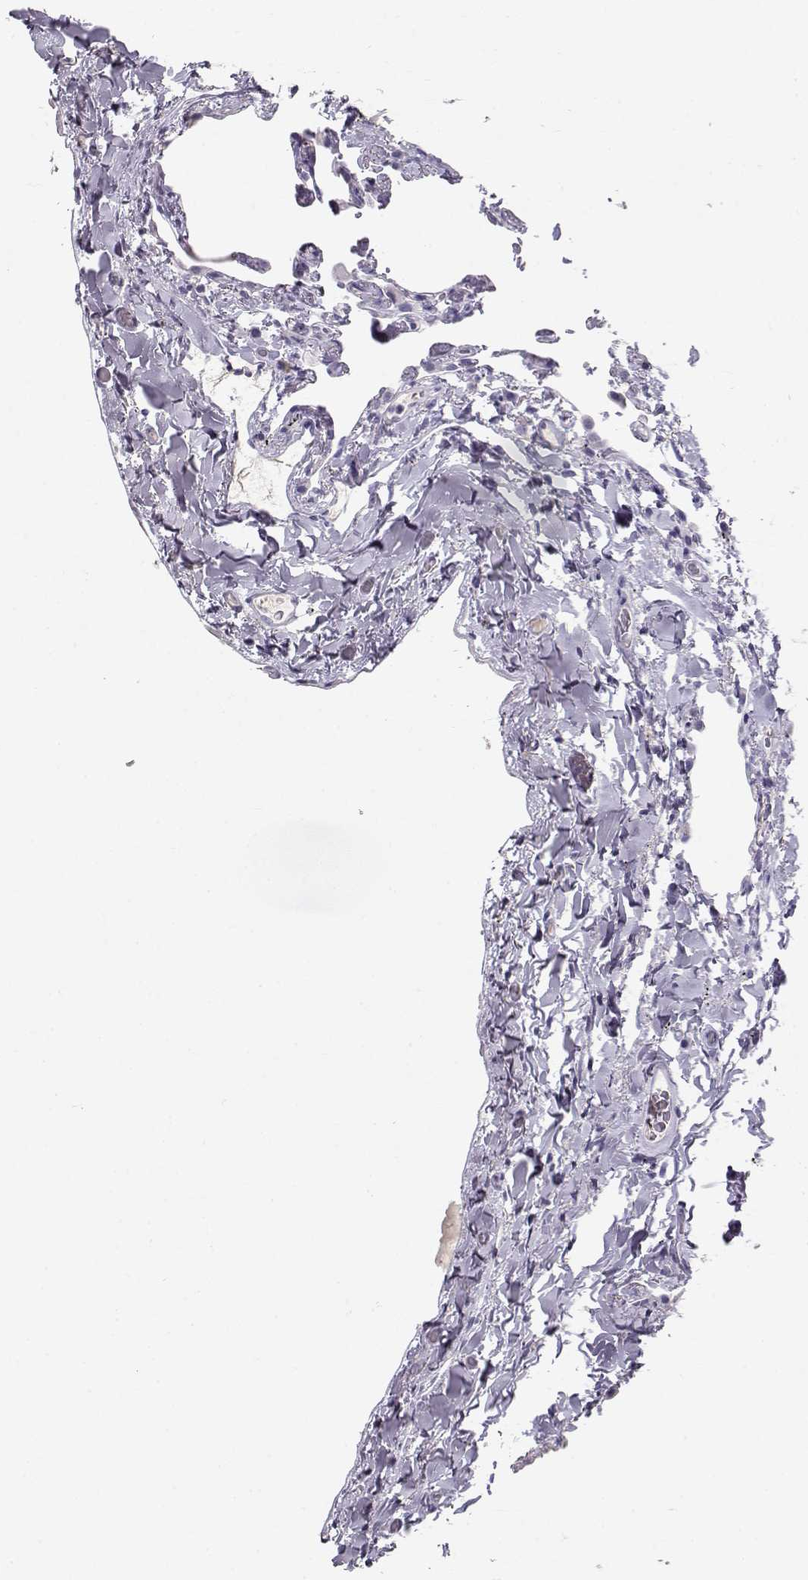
{"staining": {"intensity": "negative", "quantity": "none", "location": "none"}, "tissue": "lung", "cell_type": "Alveolar cells", "image_type": "normal", "snomed": [{"axis": "morphology", "description": "Normal tissue, NOS"}, {"axis": "topography", "description": "Lung"}], "caption": "Photomicrograph shows no significant protein positivity in alveolar cells of benign lung.", "gene": "OPN5", "patient": {"sex": "female", "age": 57}}